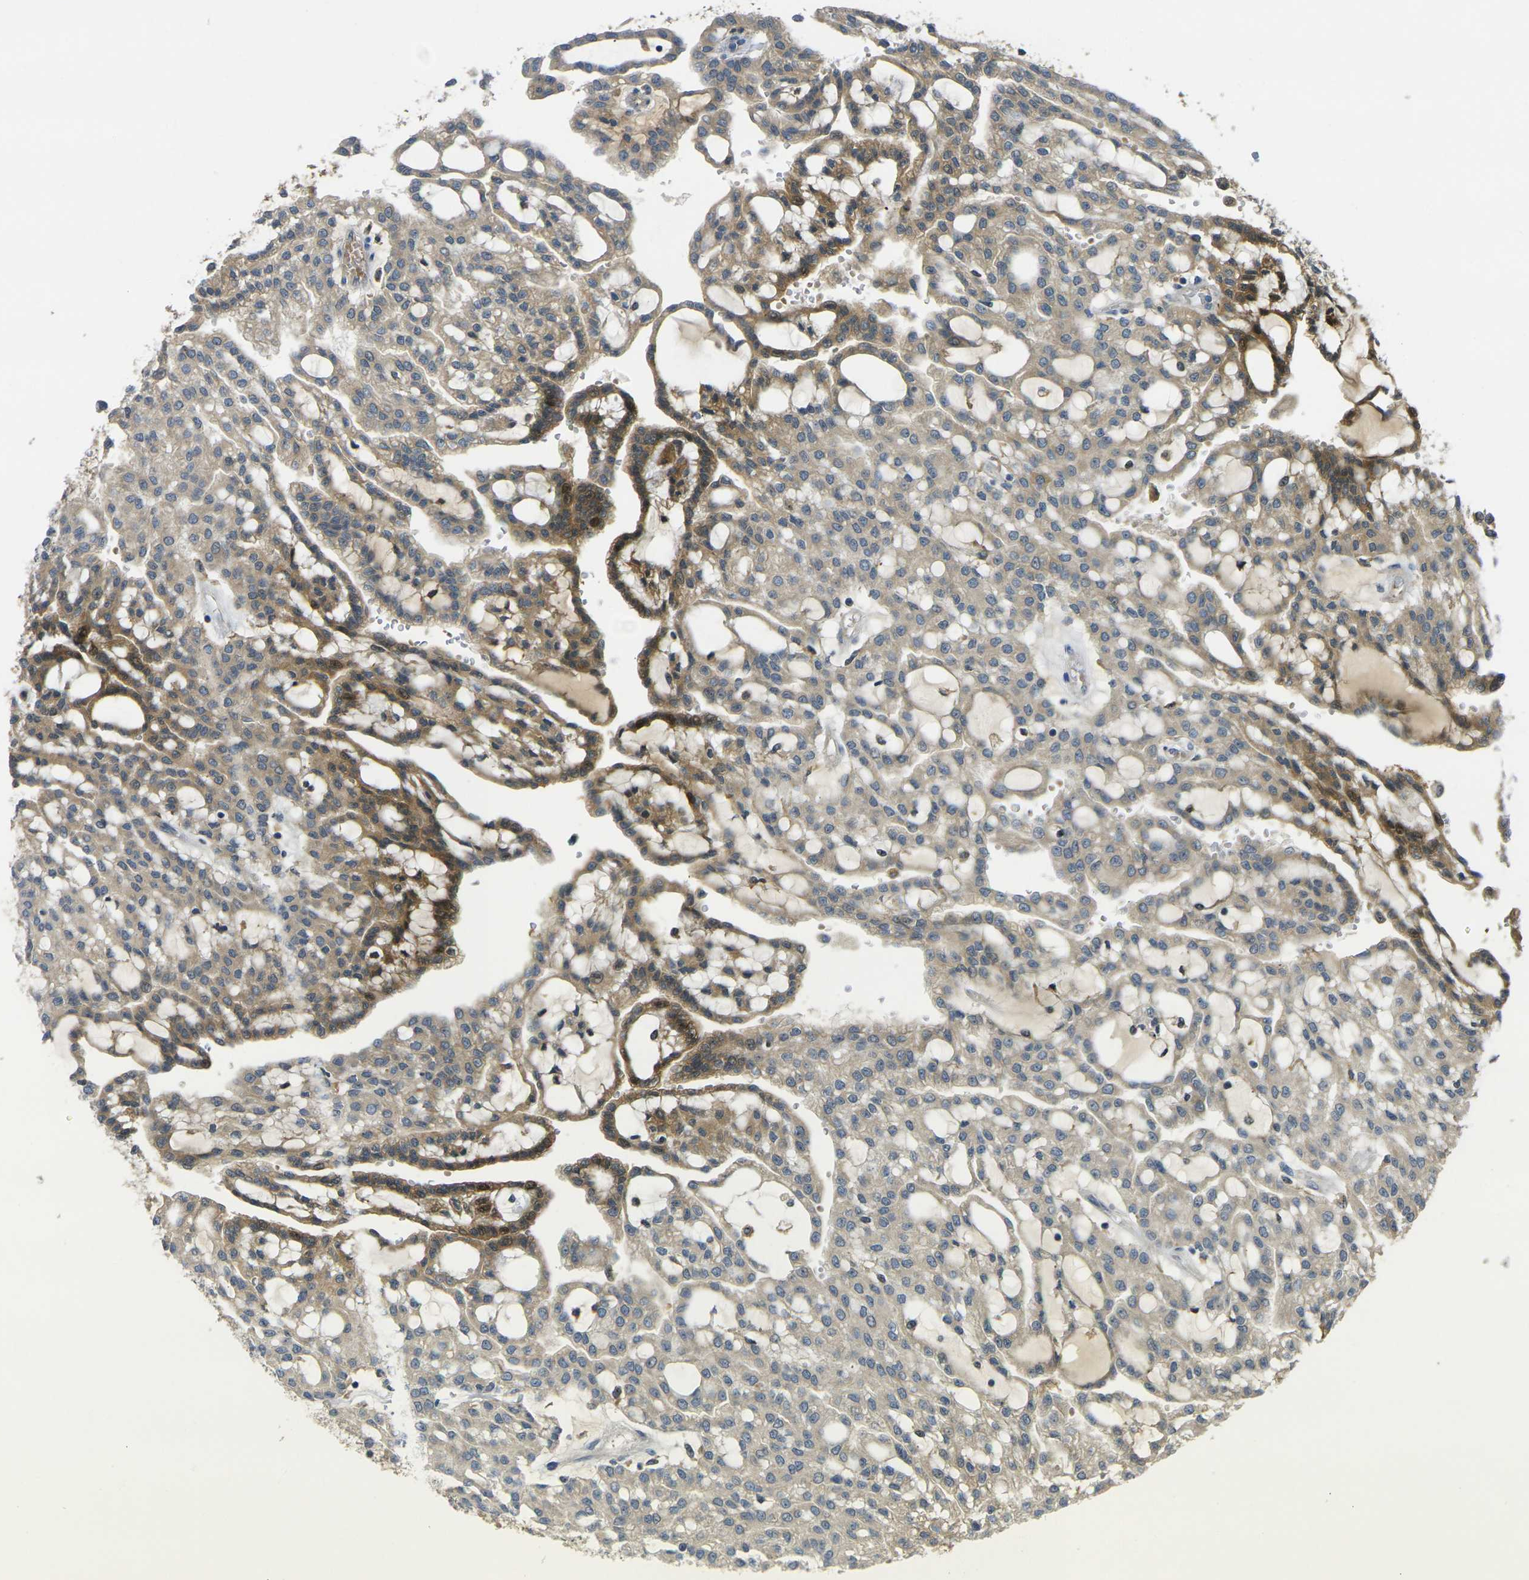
{"staining": {"intensity": "moderate", "quantity": "25%-75%", "location": "cytoplasmic/membranous"}, "tissue": "renal cancer", "cell_type": "Tumor cells", "image_type": "cancer", "snomed": [{"axis": "morphology", "description": "Adenocarcinoma, NOS"}, {"axis": "topography", "description": "Kidney"}], "caption": "Renal cancer (adenocarcinoma) stained with a brown dye displays moderate cytoplasmic/membranous positive expression in approximately 25%-75% of tumor cells.", "gene": "PIGL", "patient": {"sex": "male", "age": 63}}